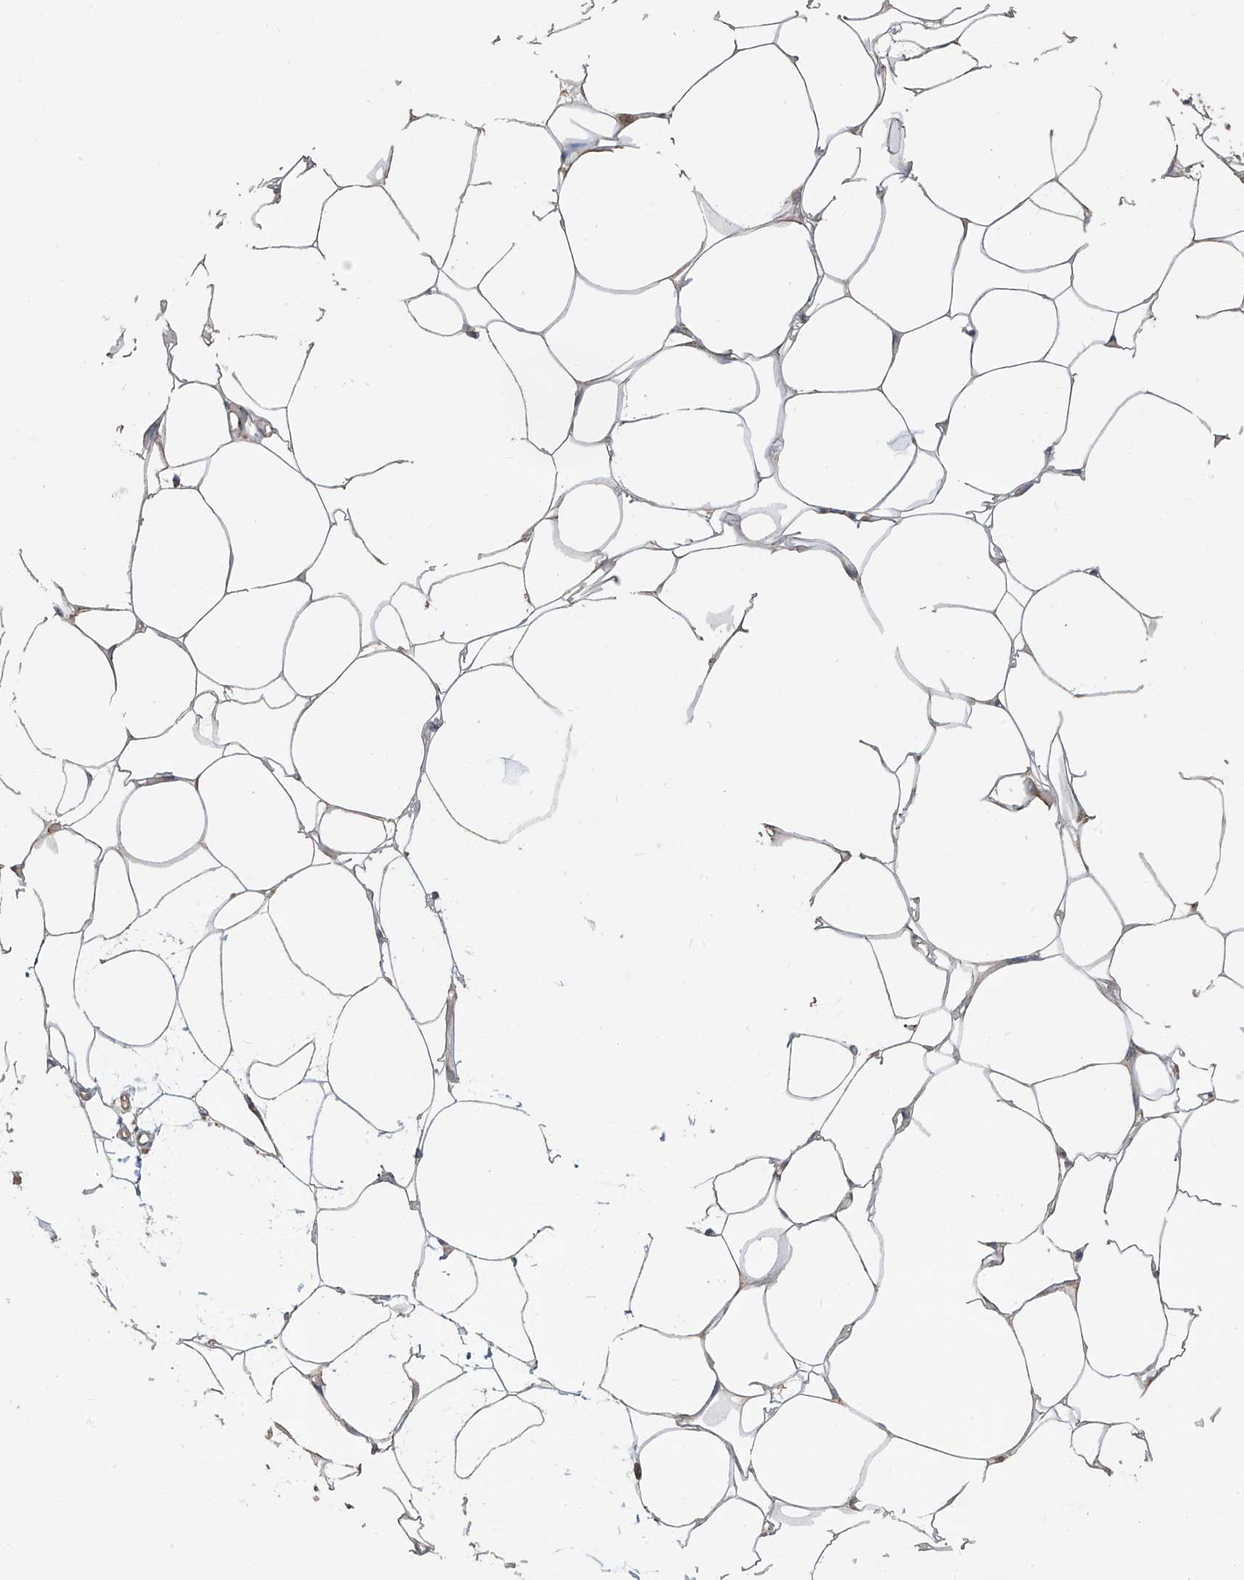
{"staining": {"intensity": "weak", "quantity": "25%-75%", "location": "cytoplasmic/membranous"}, "tissue": "adipose tissue", "cell_type": "Adipocytes", "image_type": "normal", "snomed": [{"axis": "morphology", "description": "Normal tissue, NOS"}, {"axis": "topography", "description": "Breast"}], "caption": "Adipose tissue stained with immunohistochemistry displays weak cytoplasmic/membranous expression in approximately 25%-75% of adipocytes. The staining was performed using DAB, with brown indicating positive protein expression. Nuclei are stained blue with hematoxylin.", "gene": "PHACTR4", "patient": {"sex": "female", "age": 23}}